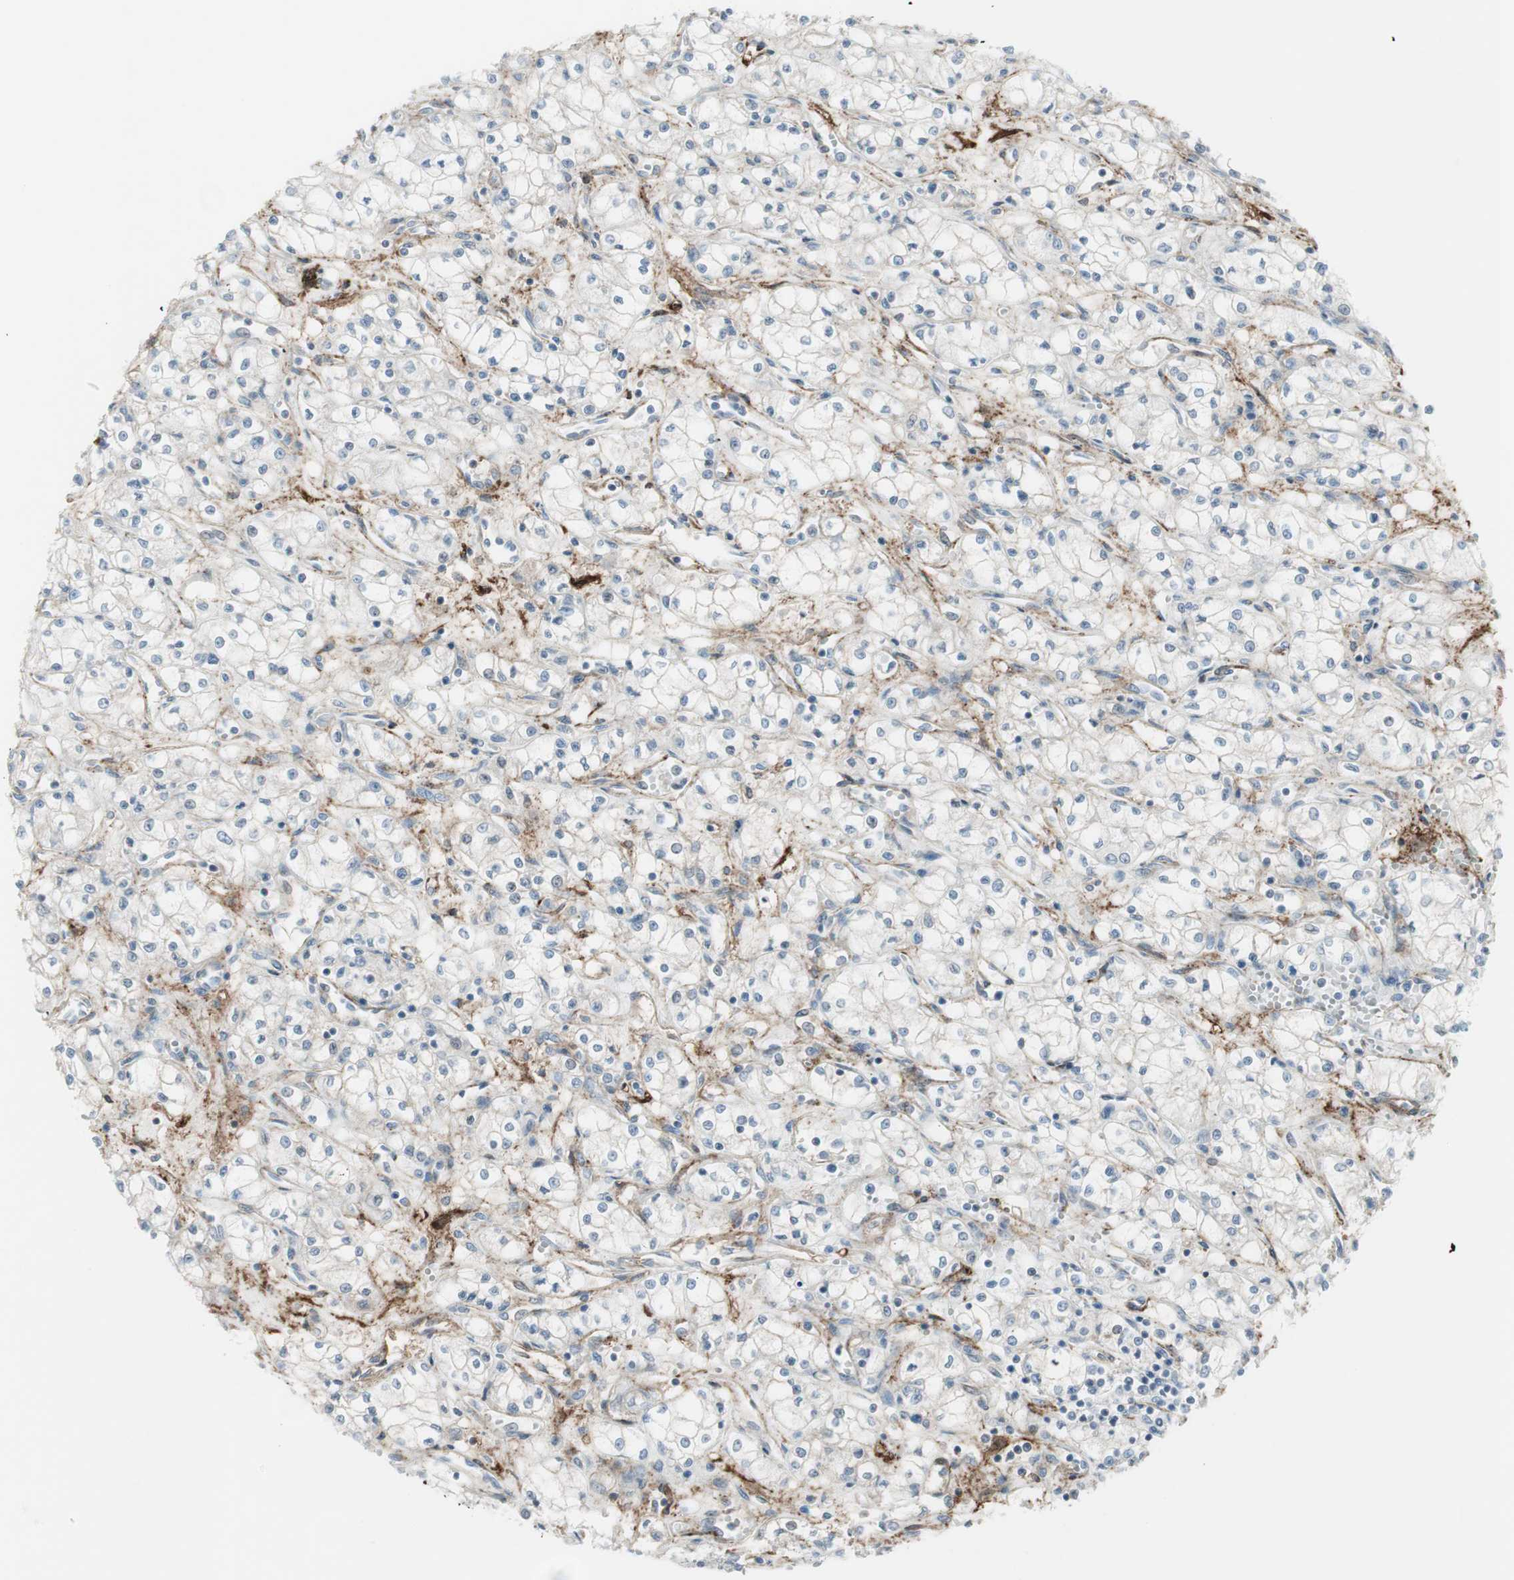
{"staining": {"intensity": "negative", "quantity": "none", "location": "none"}, "tissue": "renal cancer", "cell_type": "Tumor cells", "image_type": "cancer", "snomed": [{"axis": "morphology", "description": "Normal tissue, NOS"}, {"axis": "morphology", "description": "Adenocarcinoma, NOS"}, {"axis": "topography", "description": "Kidney"}], "caption": "Renal cancer was stained to show a protein in brown. There is no significant positivity in tumor cells. (Immunohistochemistry, brightfield microscopy, high magnification).", "gene": "CACNA2D1", "patient": {"sex": "male", "age": 59}}